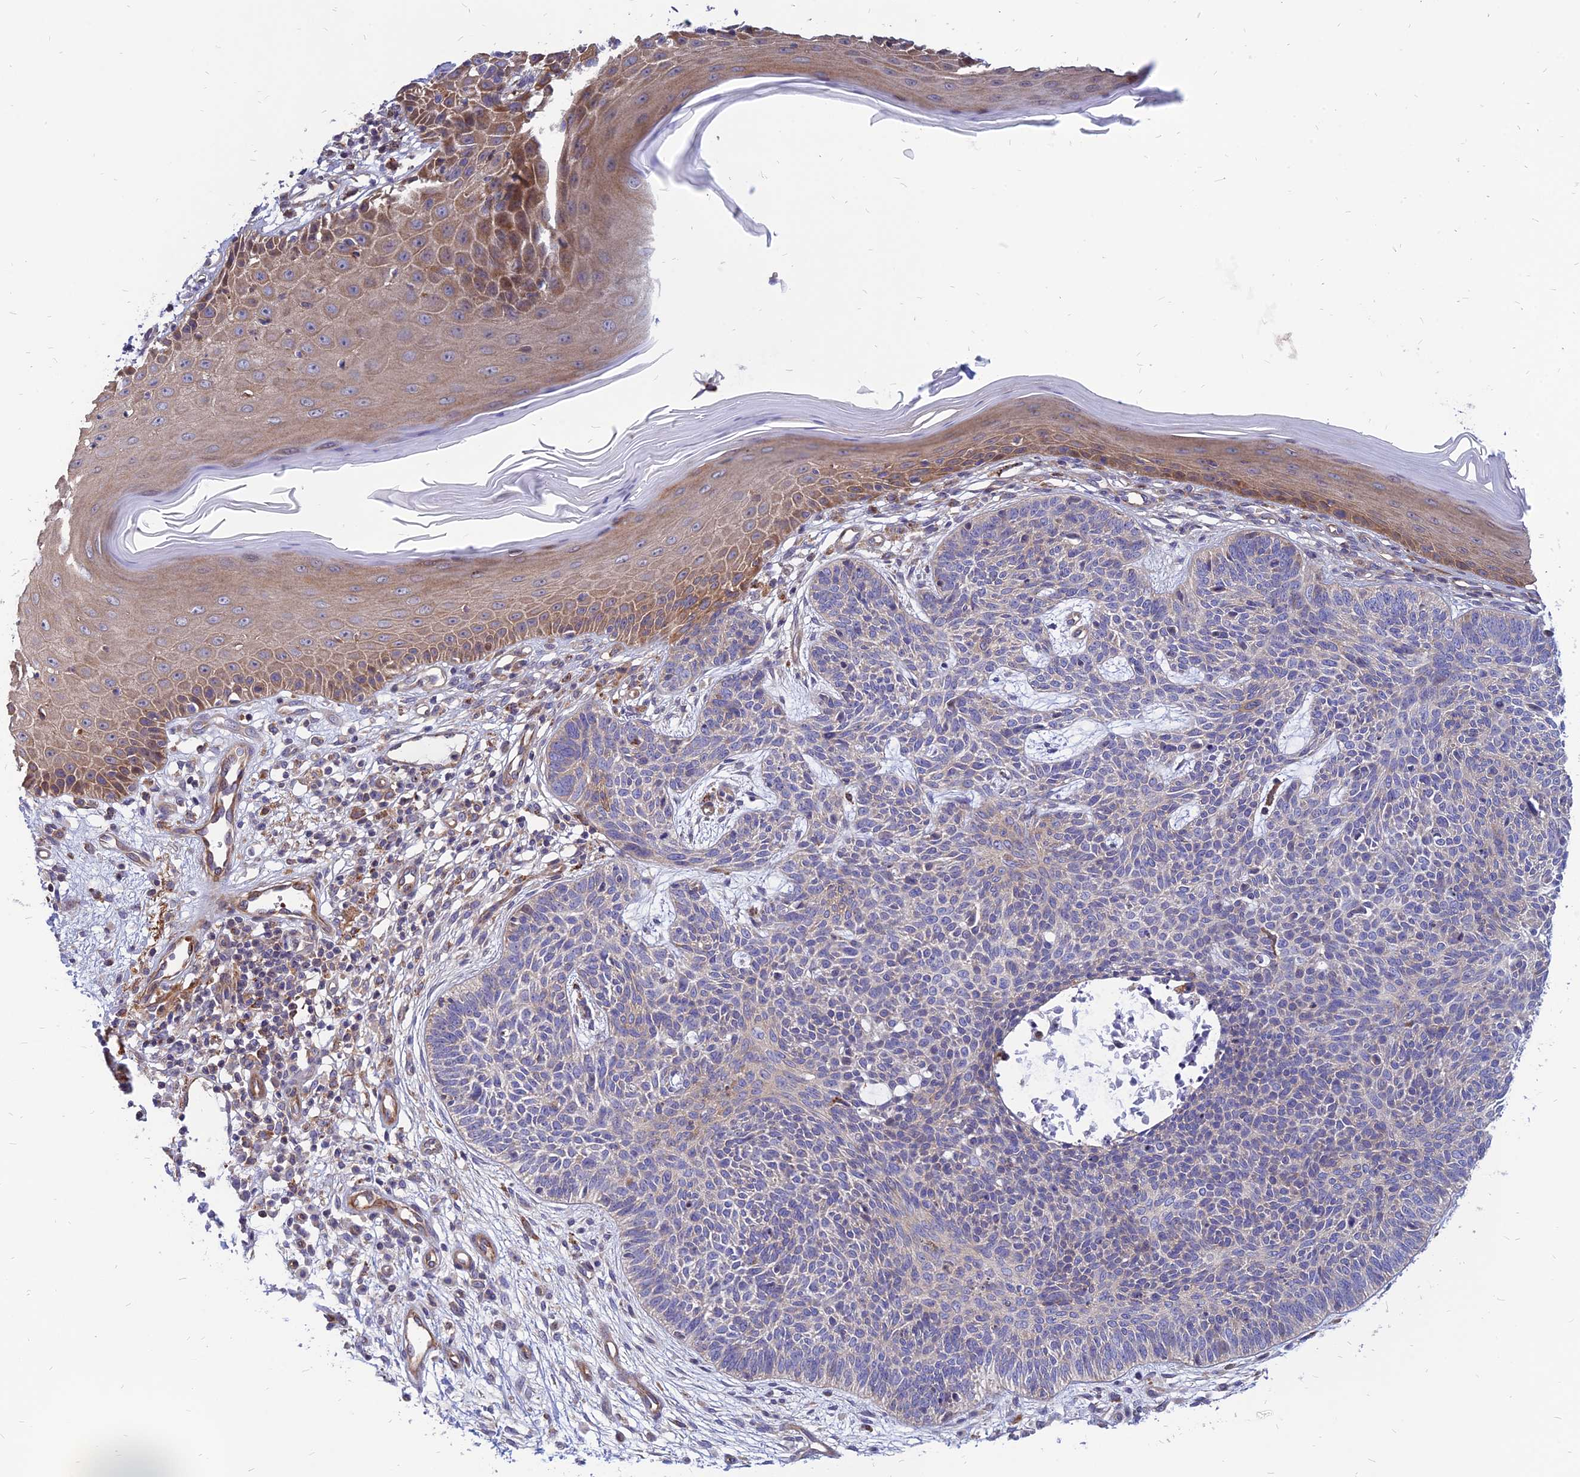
{"staining": {"intensity": "weak", "quantity": "<25%", "location": "cytoplasmic/membranous"}, "tissue": "skin cancer", "cell_type": "Tumor cells", "image_type": "cancer", "snomed": [{"axis": "morphology", "description": "Basal cell carcinoma"}, {"axis": "topography", "description": "Skin"}], "caption": "IHC of human skin basal cell carcinoma displays no staining in tumor cells. (Immunohistochemistry, brightfield microscopy, high magnification).", "gene": "PHKA2", "patient": {"sex": "female", "age": 66}}